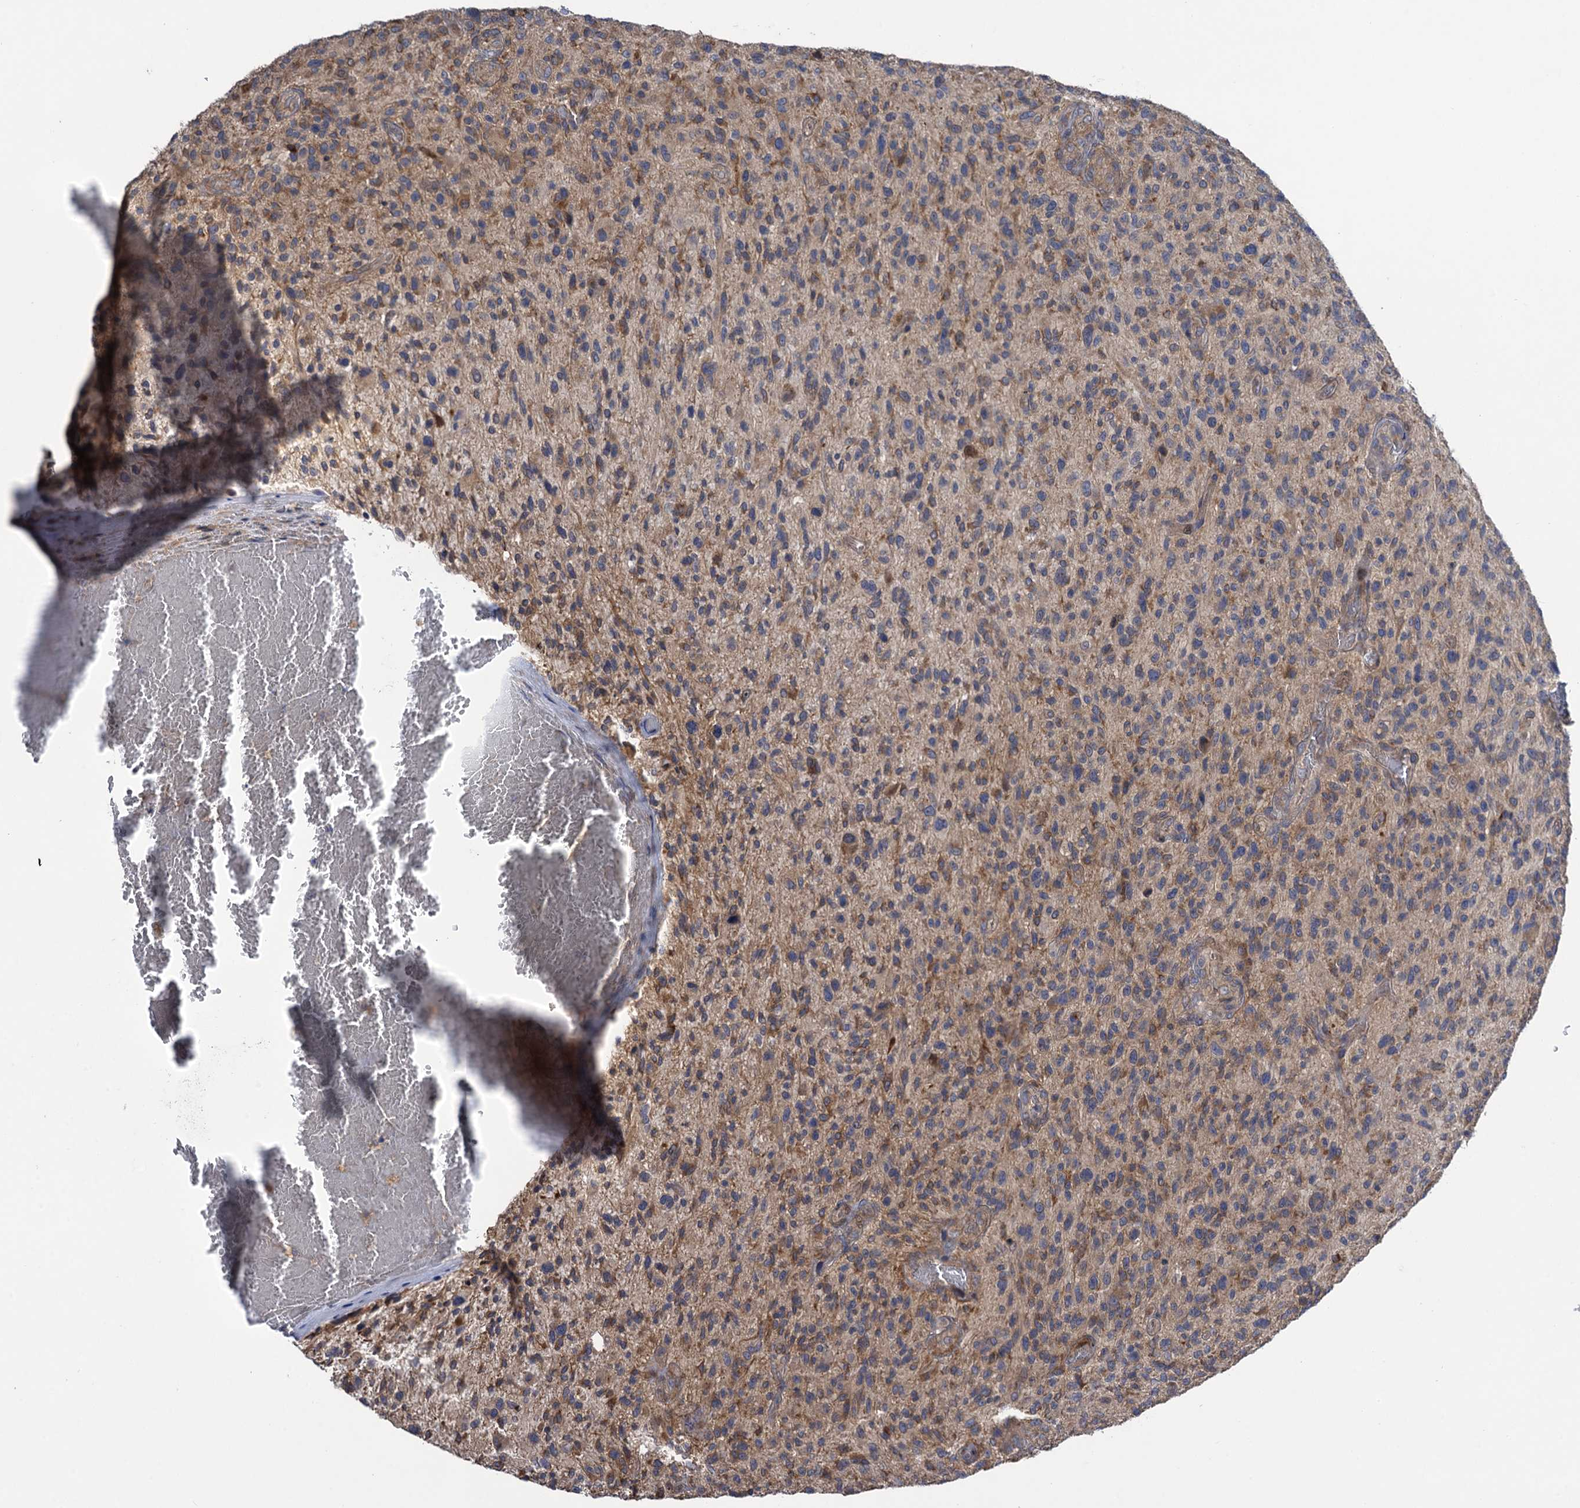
{"staining": {"intensity": "weak", "quantity": "25%-75%", "location": "cytoplasmic/membranous"}, "tissue": "glioma", "cell_type": "Tumor cells", "image_type": "cancer", "snomed": [{"axis": "morphology", "description": "Glioma, malignant, High grade"}, {"axis": "topography", "description": "Brain"}], "caption": "Protein analysis of high-grade glioma (malignant) tissue reveals weak cytoplasmic/membranous expression in approximately 25%-75% of tumor cells.", "gene": "WDR88", "patient": {"sex": "male", "age": 47}}